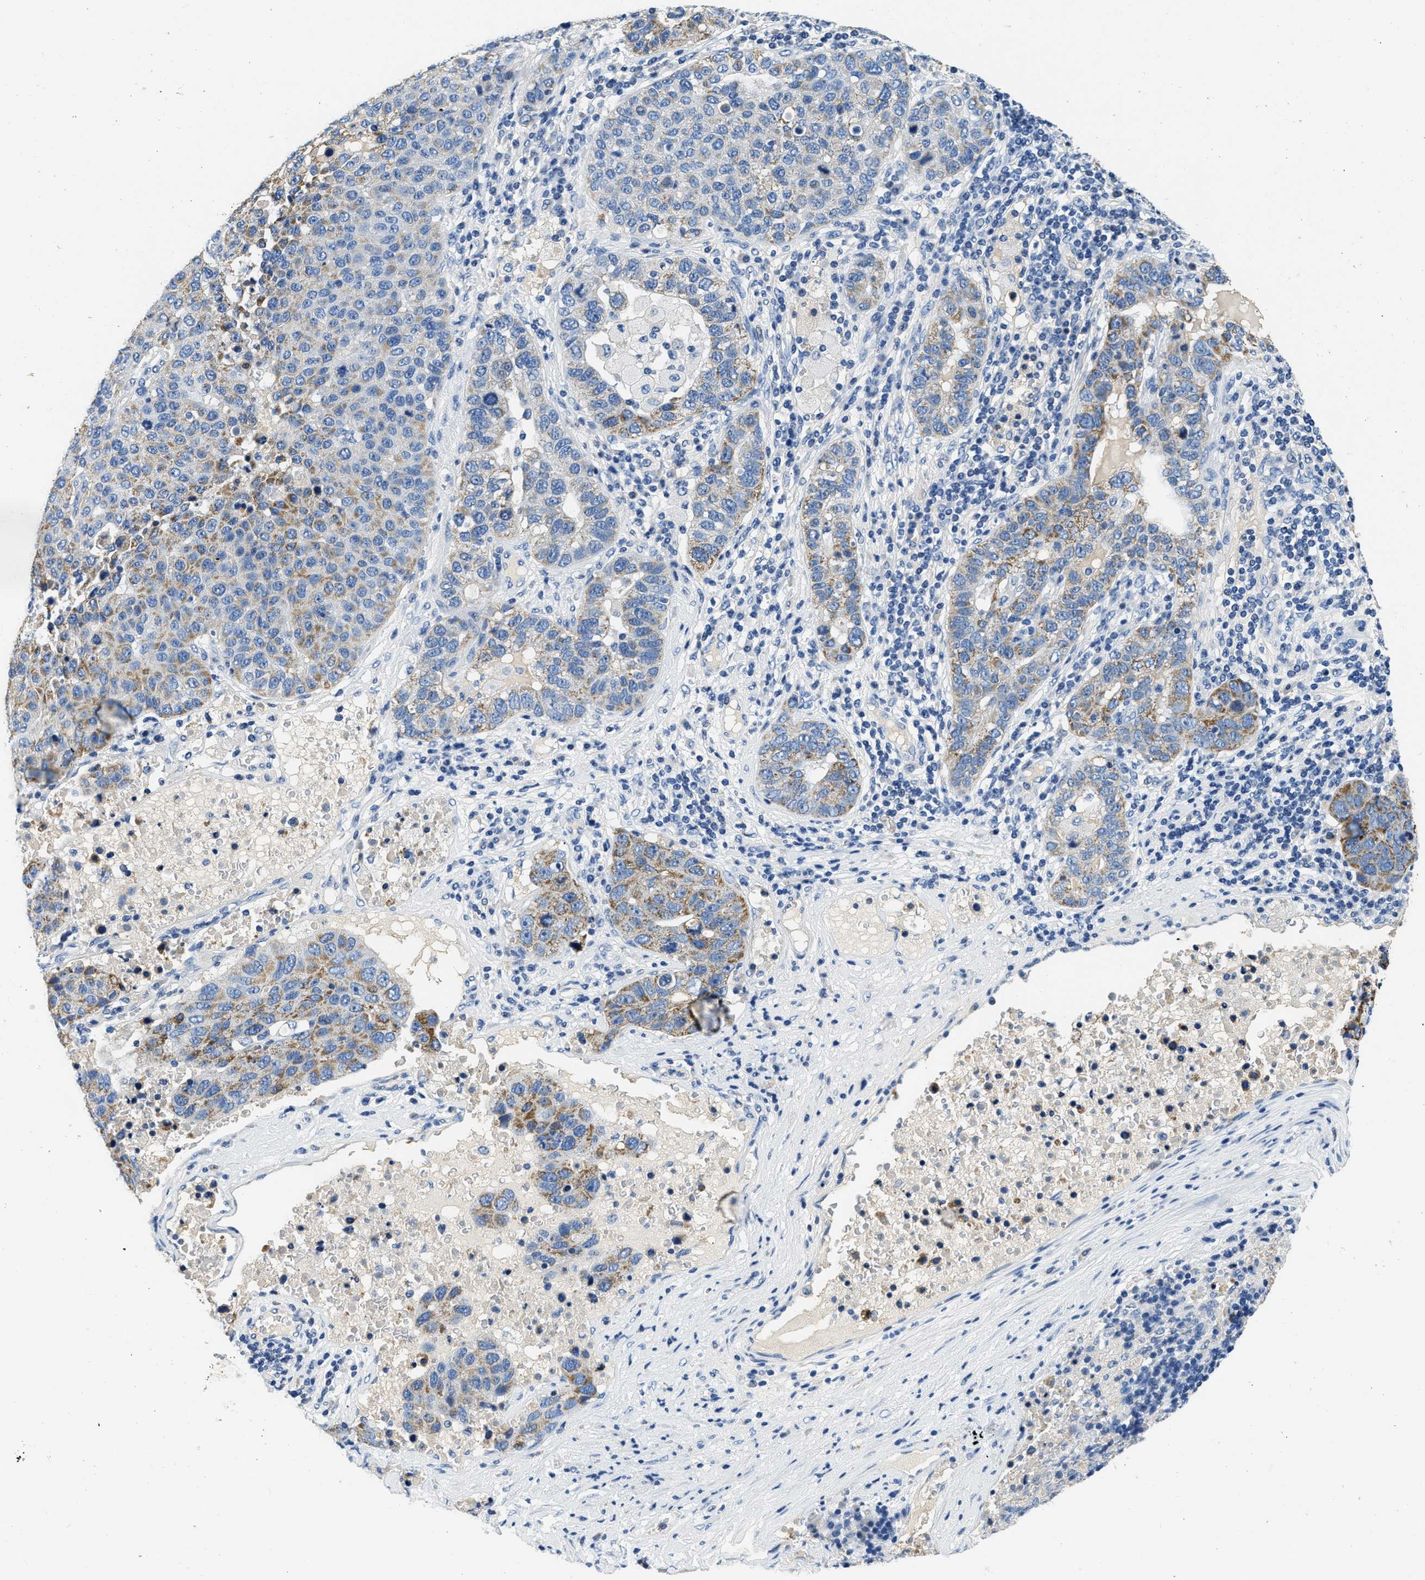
{"staining": {"intensity": "moderate", "quantity": "25%-75%", "location": "cytoplasmic/membranous"}, "tissue": "pancreatic cancer", "cell_type": "Tumor cells", "image_type": "cancer", "snomed": [{"axis": "morphology", "description": "Adenocarcinoma, NOS"}, {"axis": "topography", "description": "Pancreas"}], "caption": "Adenocarcinoma (pancreatic) stained with immunohistochemistry (IHC) reveals moderate cytoplasmic/membranous expression in approximately 25%-75% of tumor cells. (DAB = brown stain, brightfield microscopy at high magnification).", "gene": "PCK2", "patient": {"sex": "female", "age": 61}}